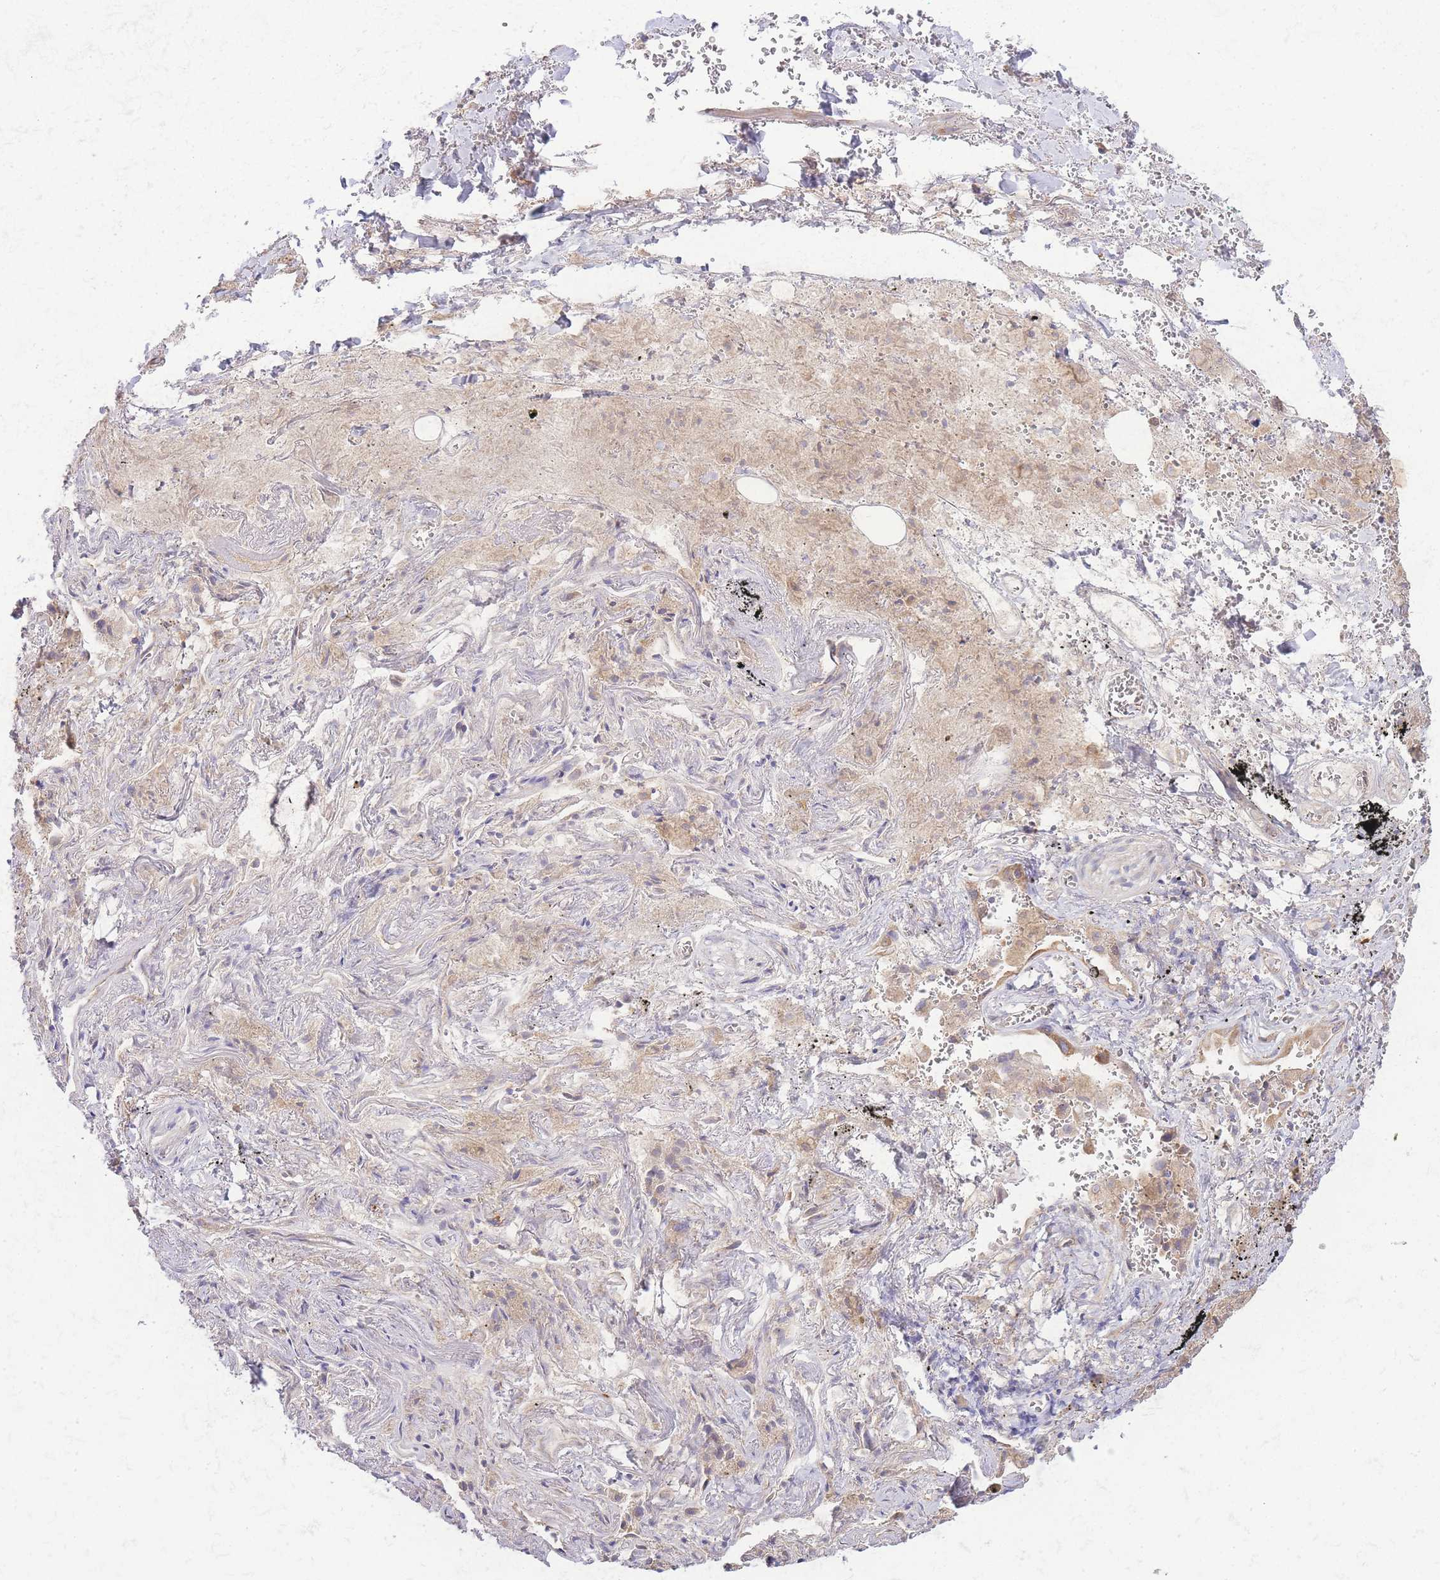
{"staining": {"intensity": "negative", "quantity": "none", "location": "none"}, "tissue": "adipose tissue", "cell_type": "Adipocytes", "image_type": "normal", "snomed": [{"axis": "morphology", "description": "Normal tissue, NOS"}, {"axis": "topography", "description": "Cartilage tissue"}], "caption": "Human adipose tissue stained for a protein using IHC displays no positivity in adipocytes.", "gene": "BEX1", "patient": {"sex": "male", "age": 66}}